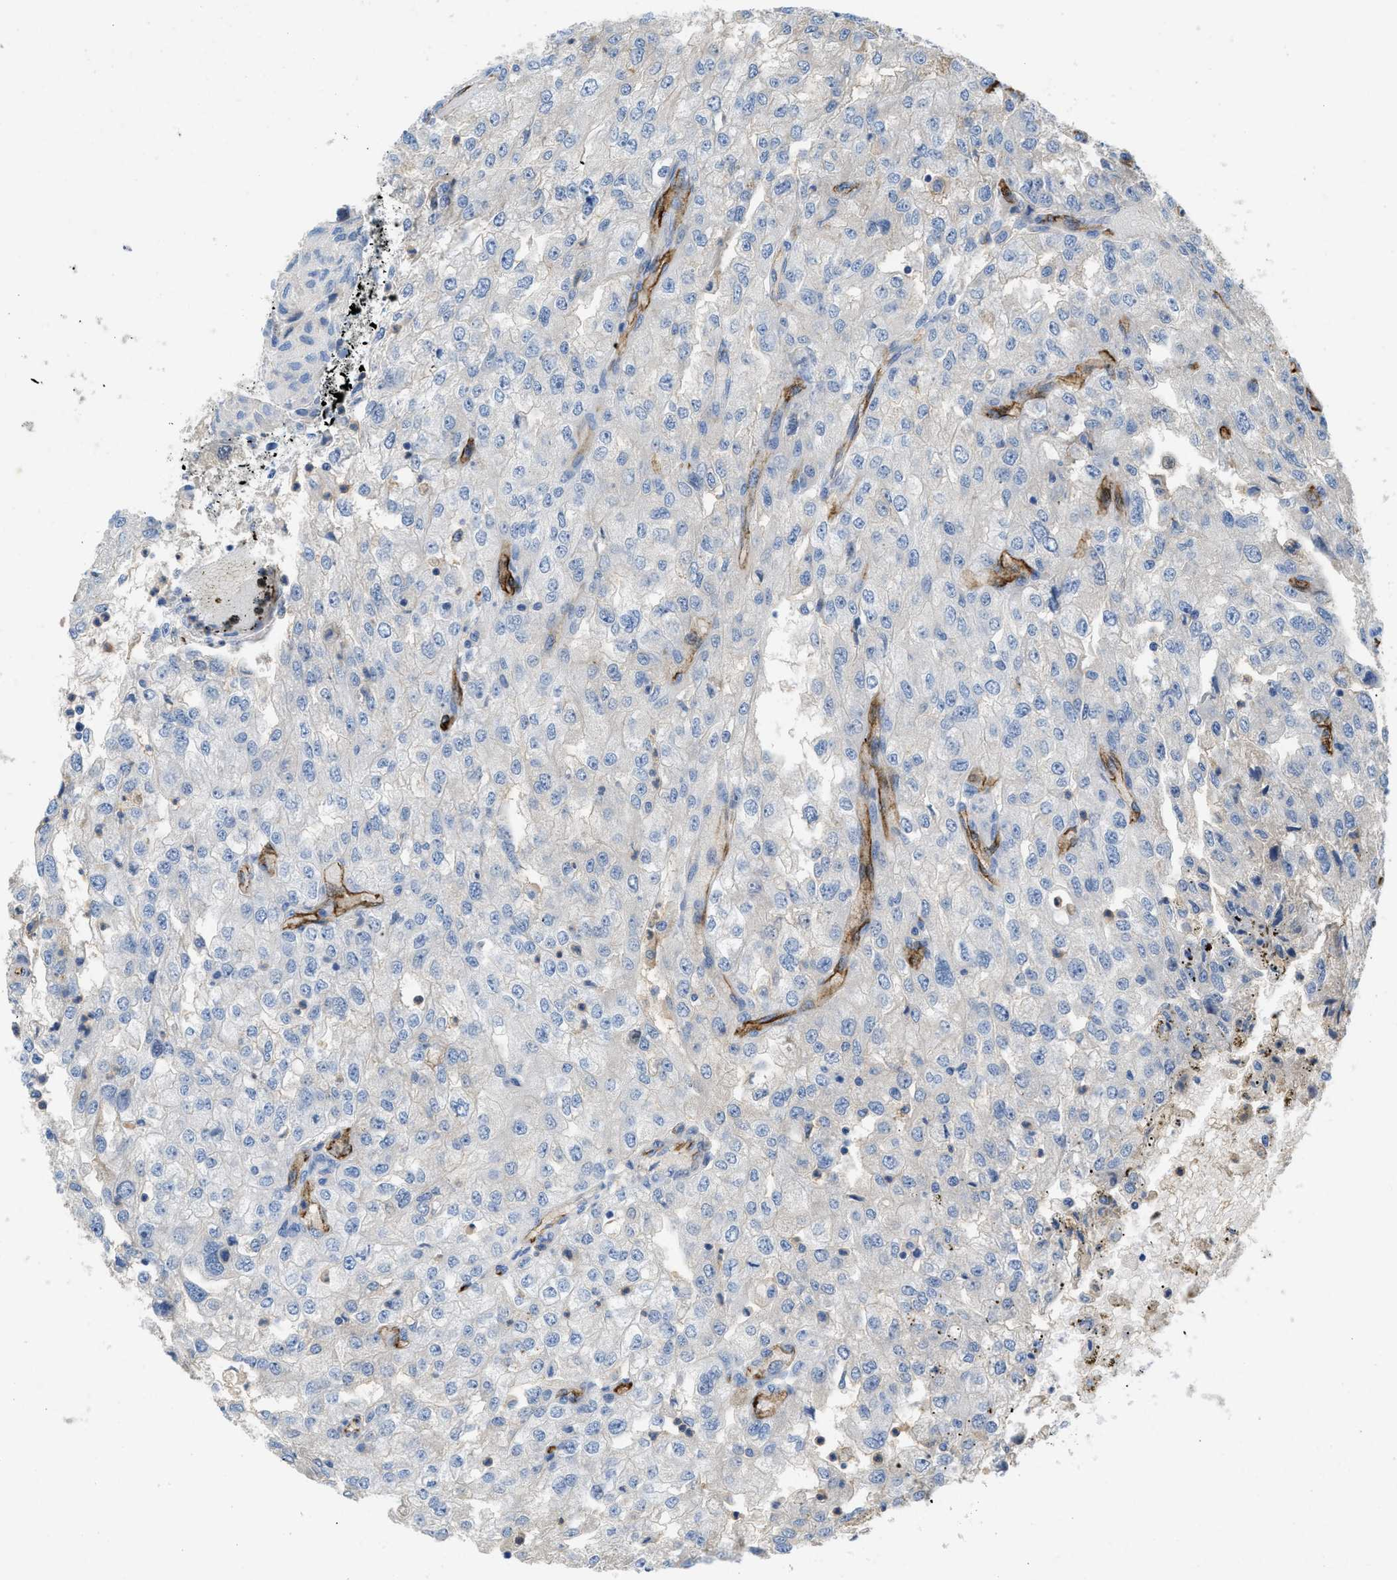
{"staining": {"intensity": "weak", "quantity": "<25%", "location": "cytoplasmic/membranous"}, "tissue": "renal cancer", "cell_type": "Tumor cells", "image_type": "cancer", "snomed": [{"axis": "morphology", "description": "Adenocarcinoma, NOS"}, {"axis": "topography", "description": "Kidney"}], "caption": "Human renal cancer (adenocarcinoma) stained for a protein using IHC displays no expression in tumor cells.", "gene": "SPEG", "patient": {"sex": "female", "age": 54}}